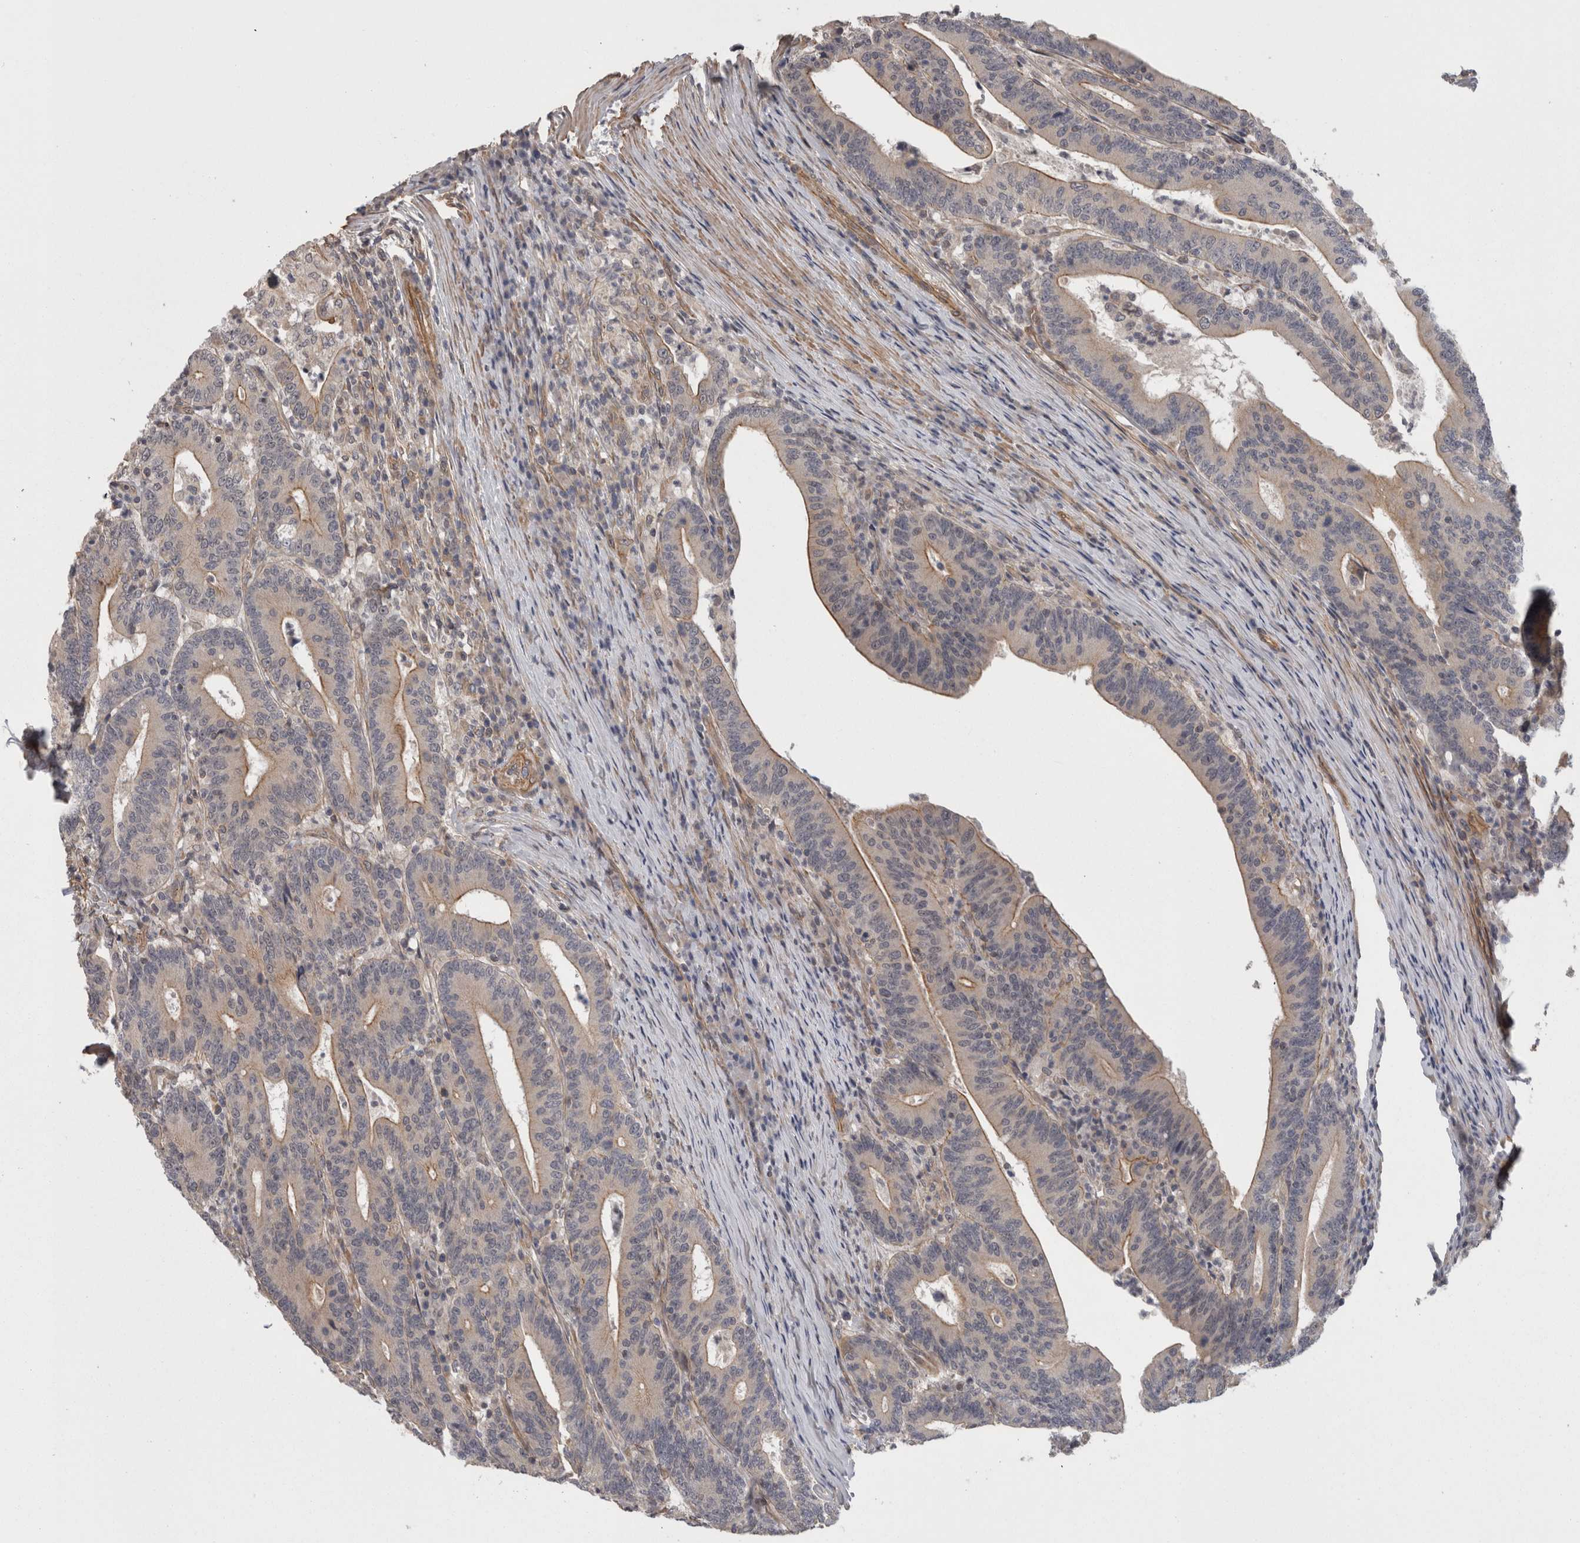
{"staining": {"intensity": "weak", "quantity": "<25%", "location": "cytoplasmic/membranous"}, "tissue": "colorectal cancer", "cell_type": "Tumor cells", "image_type": "cancer", "snomed": [{"axis": "morphology", "description": "Adenocarcinoma, NOS"}, {"axis": "topography", "description": "Colon"}], "caption": "This is a micrograph of immunohistochemistry (IHC) staining of colorectal cancer, which shows no staining in tumor cells.", "gene": "RMDN1", "patient": {"sex": "female", "age": 66}}